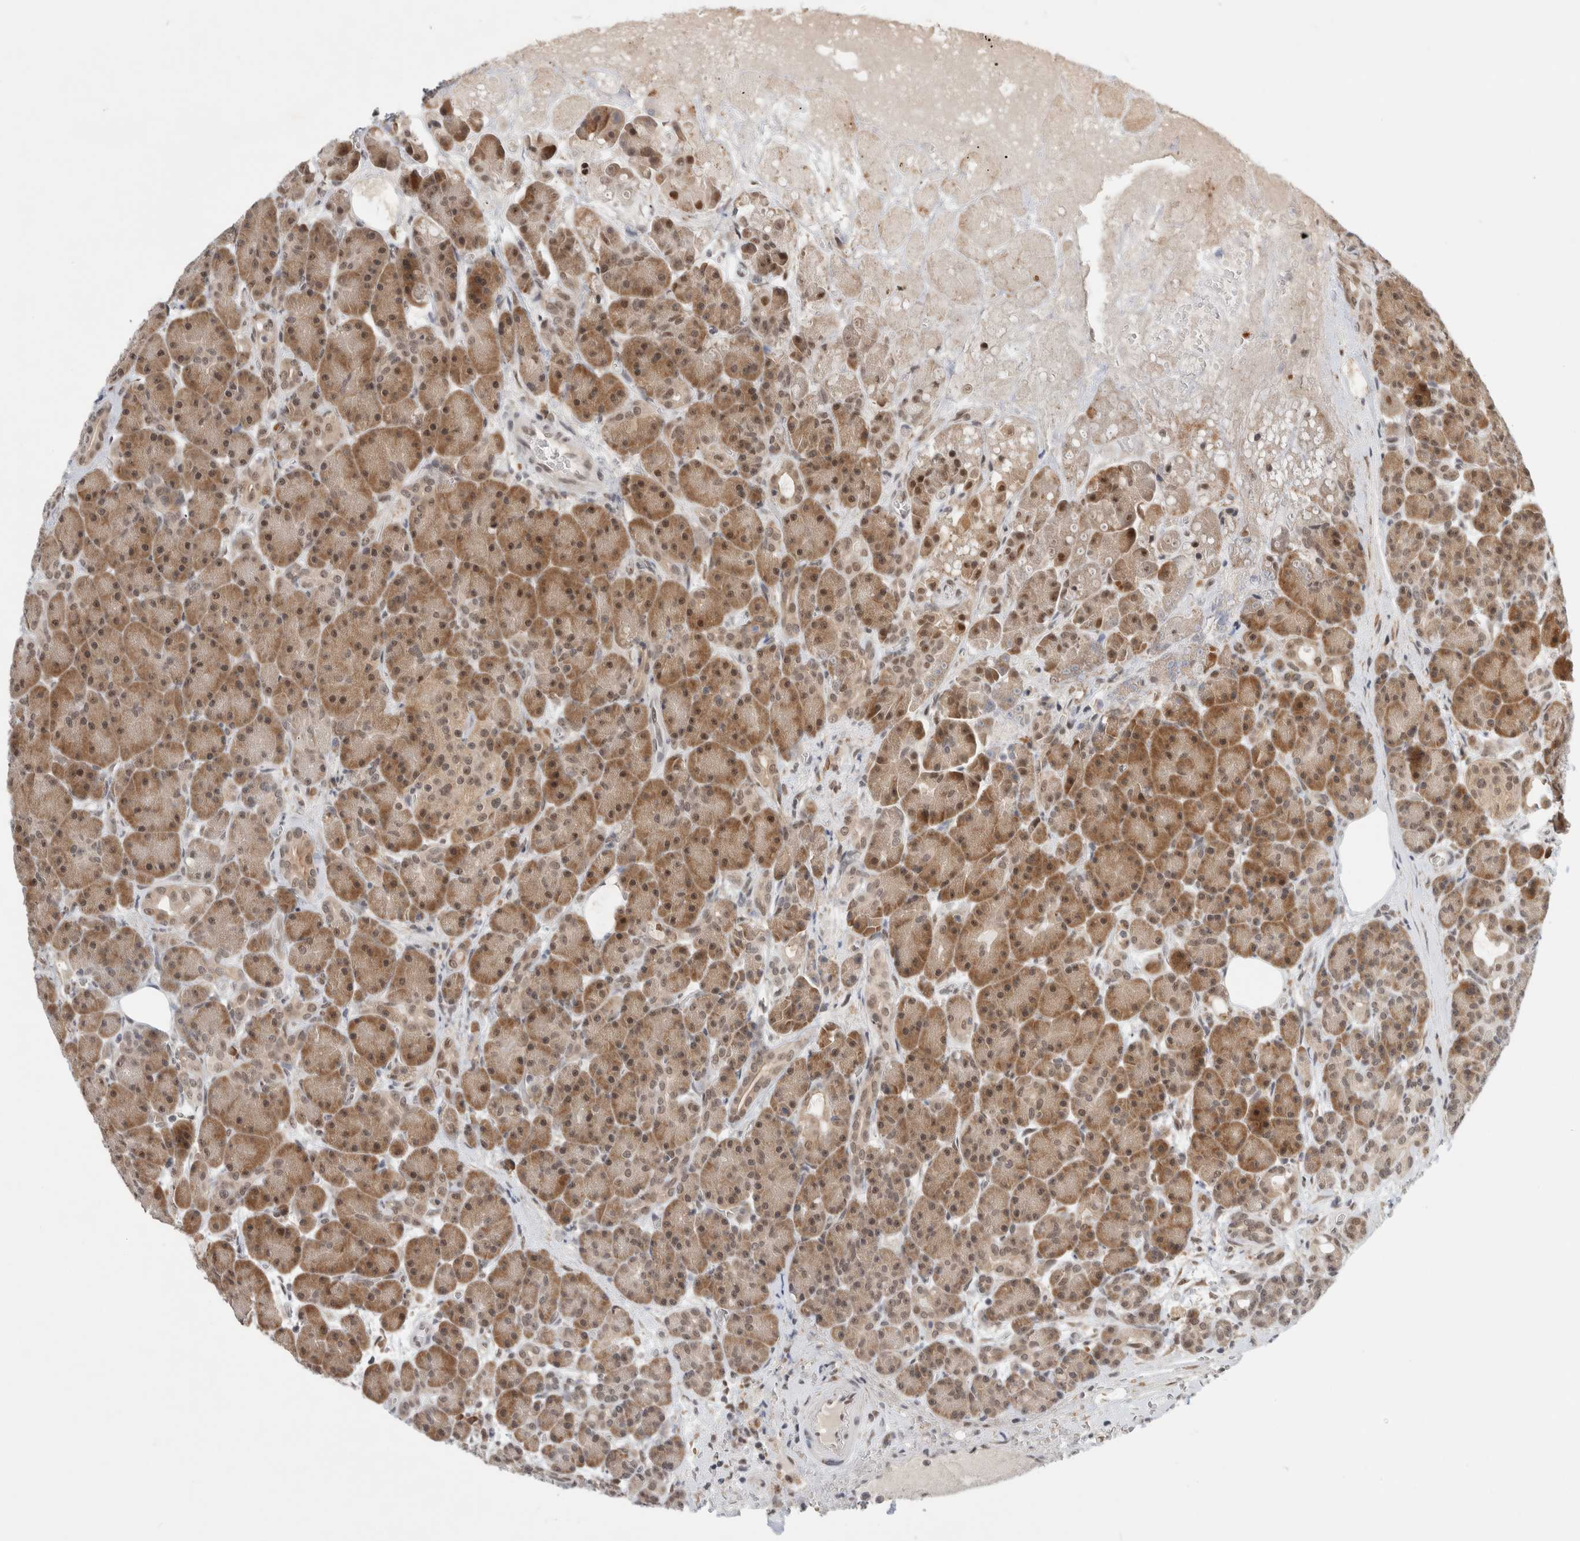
{"staining": {"intensity": "moderate", "quantity": ">75%", "location": "cytoplasmic/membranous,nuclear"}, "tissue": "pancreas", "cell_type": "Exocrine glandular cells", "image_type": "normal", "snomed": [{"axis": "morphology", "description": "Normal tissue, NOS"}, {"axis": "topography", "description": "Pancreas"}], "caption": "Approximately >75% of exocrine glandular cells in unremarkable human pancreas display moderate cytoplasmic/membranous,nuclear protein positivity as visualized by brown immunohistochemical staining.", "gene": "NCAPG2", "patient": {"sex": "male", "age": 63}}